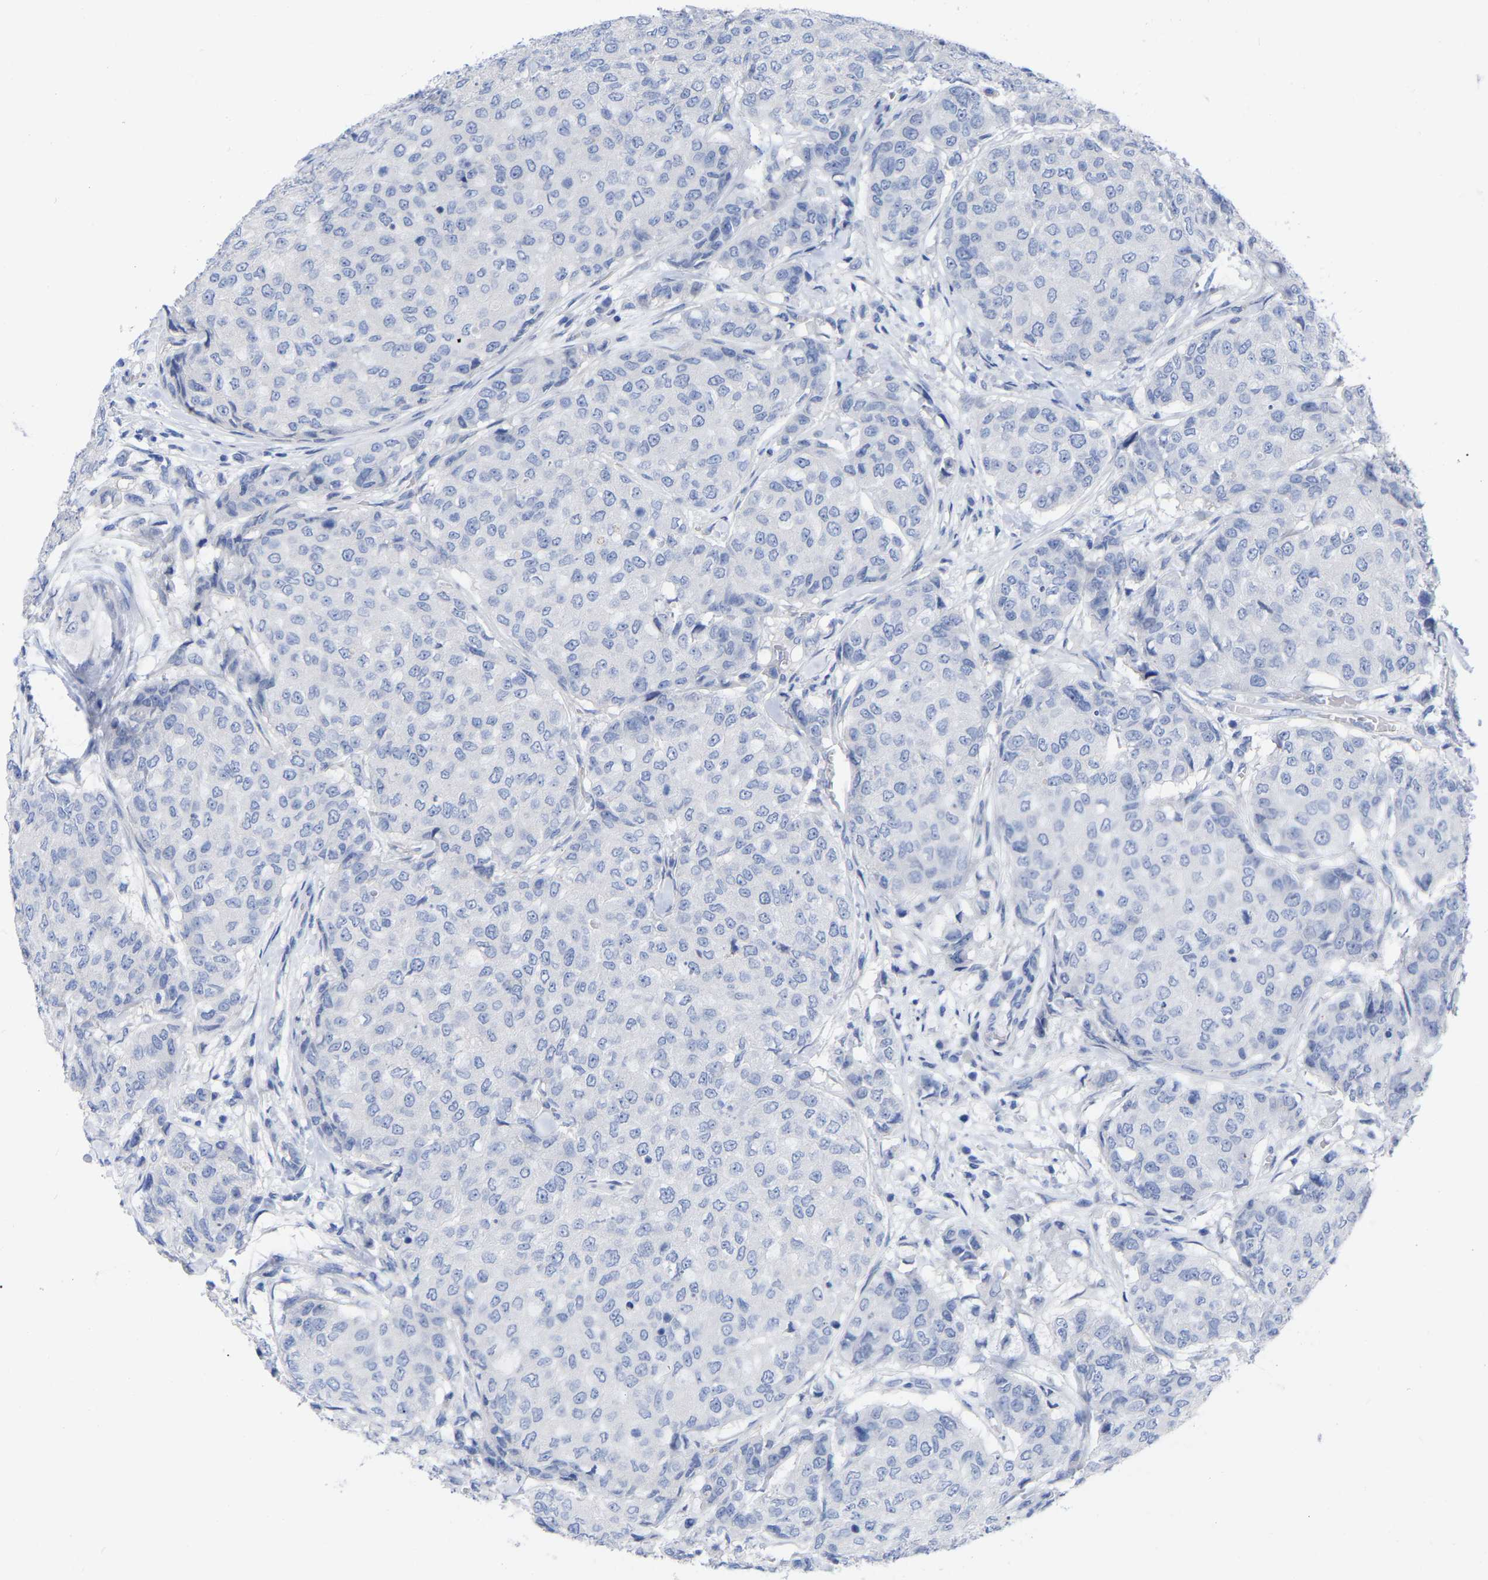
{"staining": {"intensity": "negative", "quantity": "none", "location": "none"}, "tissue": "breast cancer", "cell_type": "Tumor cells", "image_type": "cancer", "snomed": [{"axis": "morphology", "description": "Duct carcinoma"}, {"axis": "topography", "description": "Breast"}], "caption": "There is no significant expression in tumor cells of breast cancer (invasive ductal carcinoma).", "gene": "HAPLN1", "patient": {"sex": "female", "age": 27}}